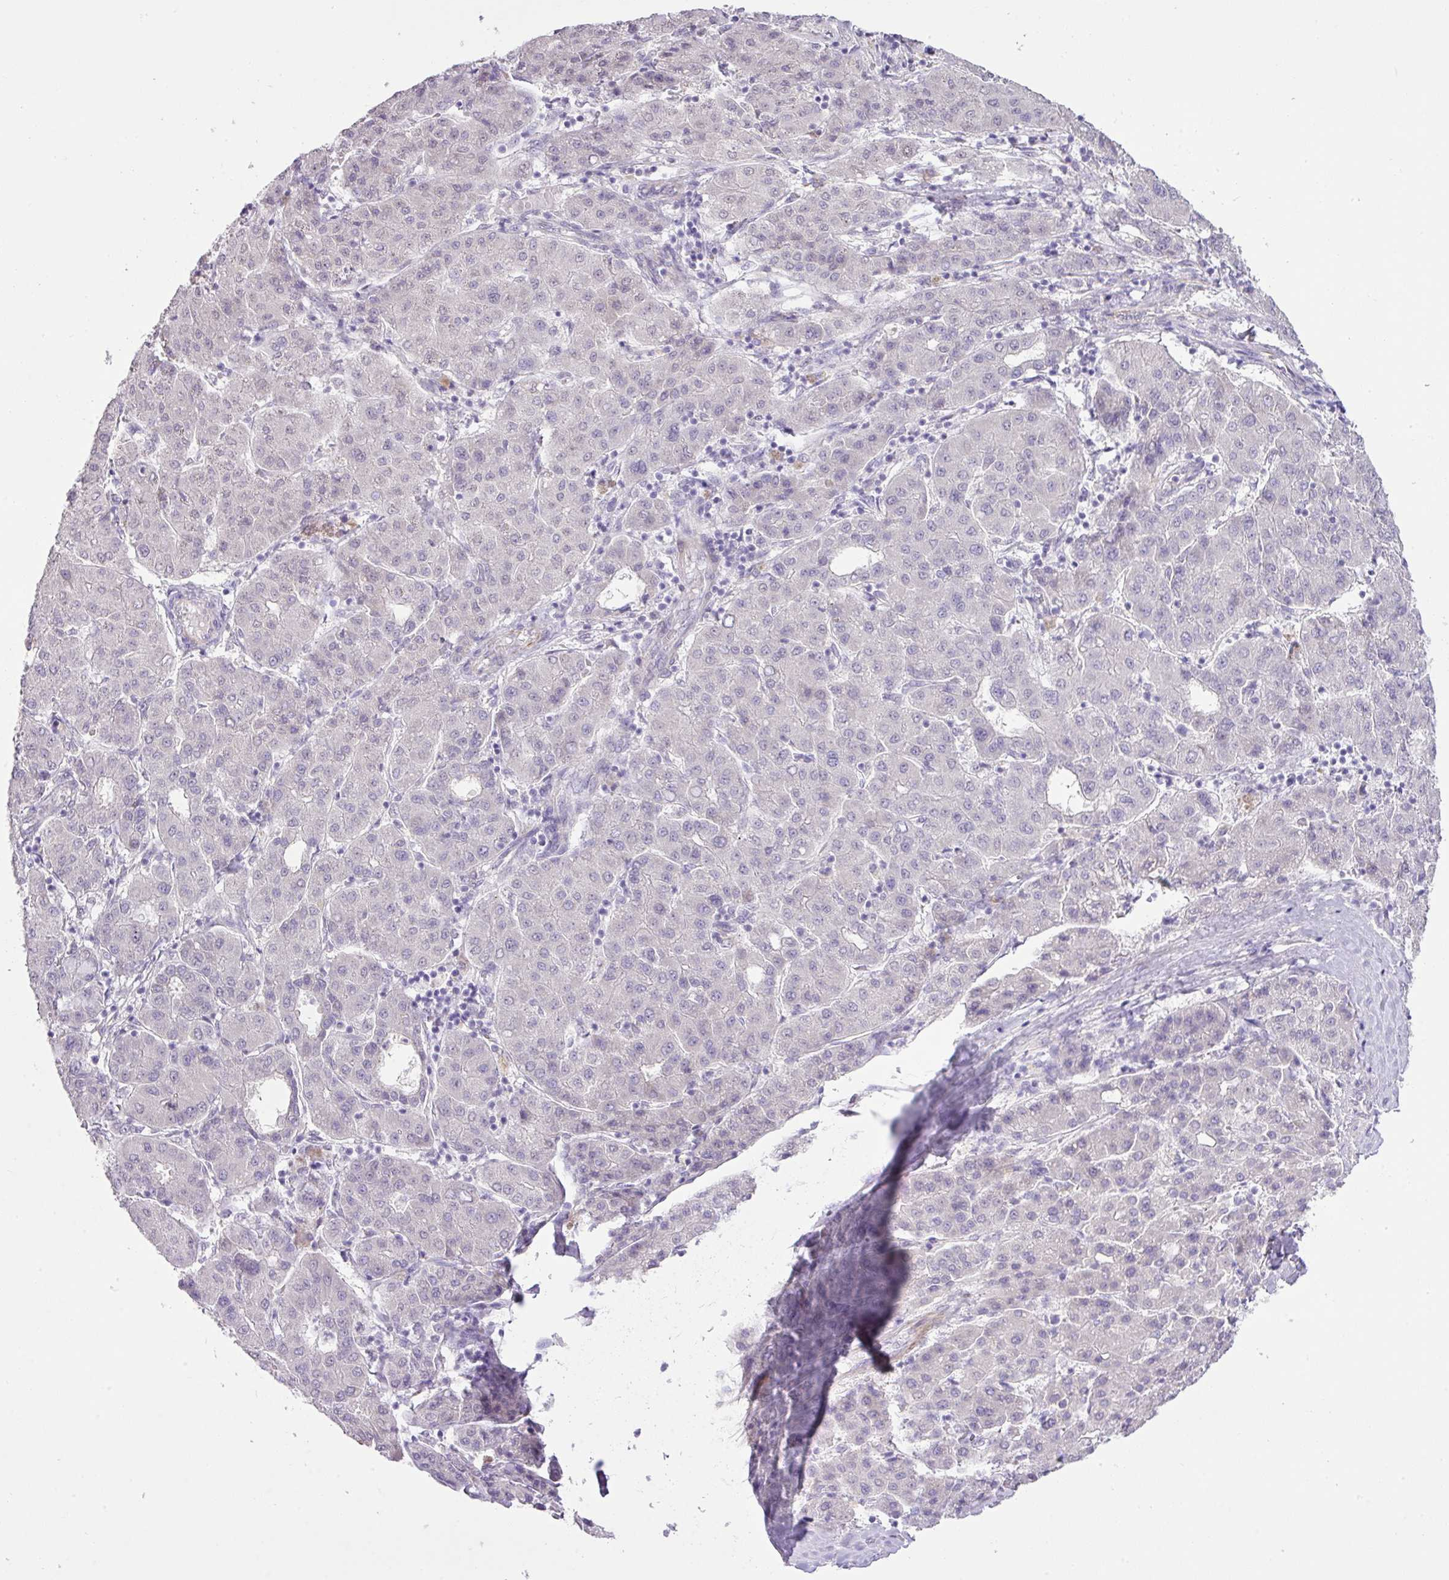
{"staining": {"intensity": "negative", "quantity": "none", "location": "none"}, "tissue": "liver cancer", "cell_type": "Tumor cells", "image_type": "cancer", "snomed": [{"axis": "morphology", "description": "Carcinoma, Hepatocellular, NOS"}, {"axis": "topography", "description": "Liver"}], "caption": "Histopathology image shows no protein expression in tumor cells of hepatocellular carcinoma (liver) tissue. (DAB (3,3'-diaminobenzidine) immunohistochemistry (IHC) with hematoxylin counter stain).", "gene": "DIP2A", "patient": {"sex": "male", "age": 65}}